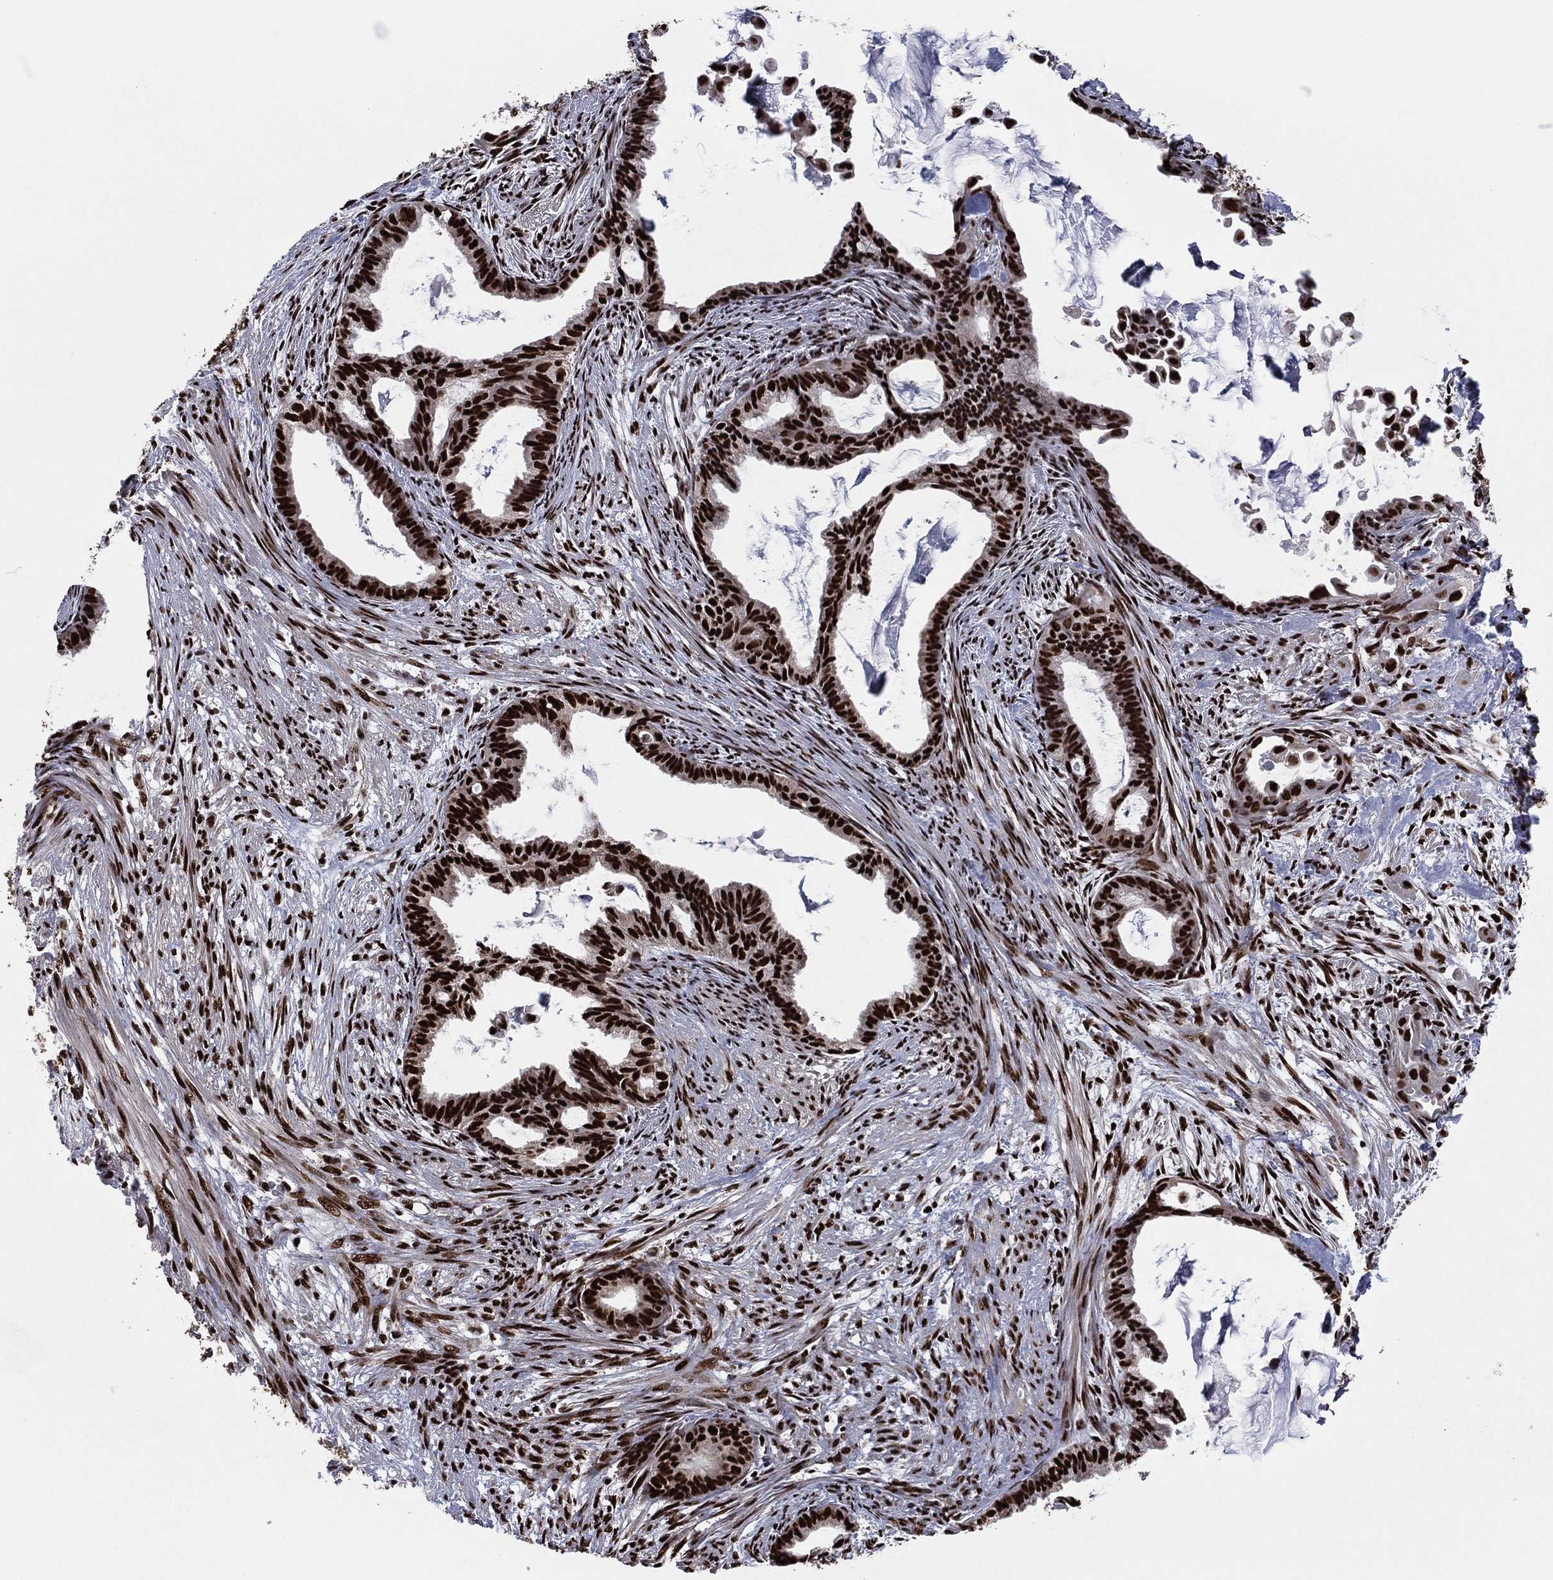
{"staining": {"intensity": "strong", "quantity": ">75%", "location": "nuclear"}, "tissue": "endometrial cancer", "cell_type": "Tumor cells", "image_type": "cancer", "snomed": [{"axis": "morphology", "description": "Adenocarcinoma, NOS"}, {"axis": "topography", "description": "Endometrium"}], "caption": "High-power microscopy captured an immunohistochemistry (IHC) photomicrograph of endometrial cancer, revealing strong nuclear expression in approximately >75% of tumor cells.", "gene": "TP53BP1", "patient": {"sex": "female", "age": 86}}